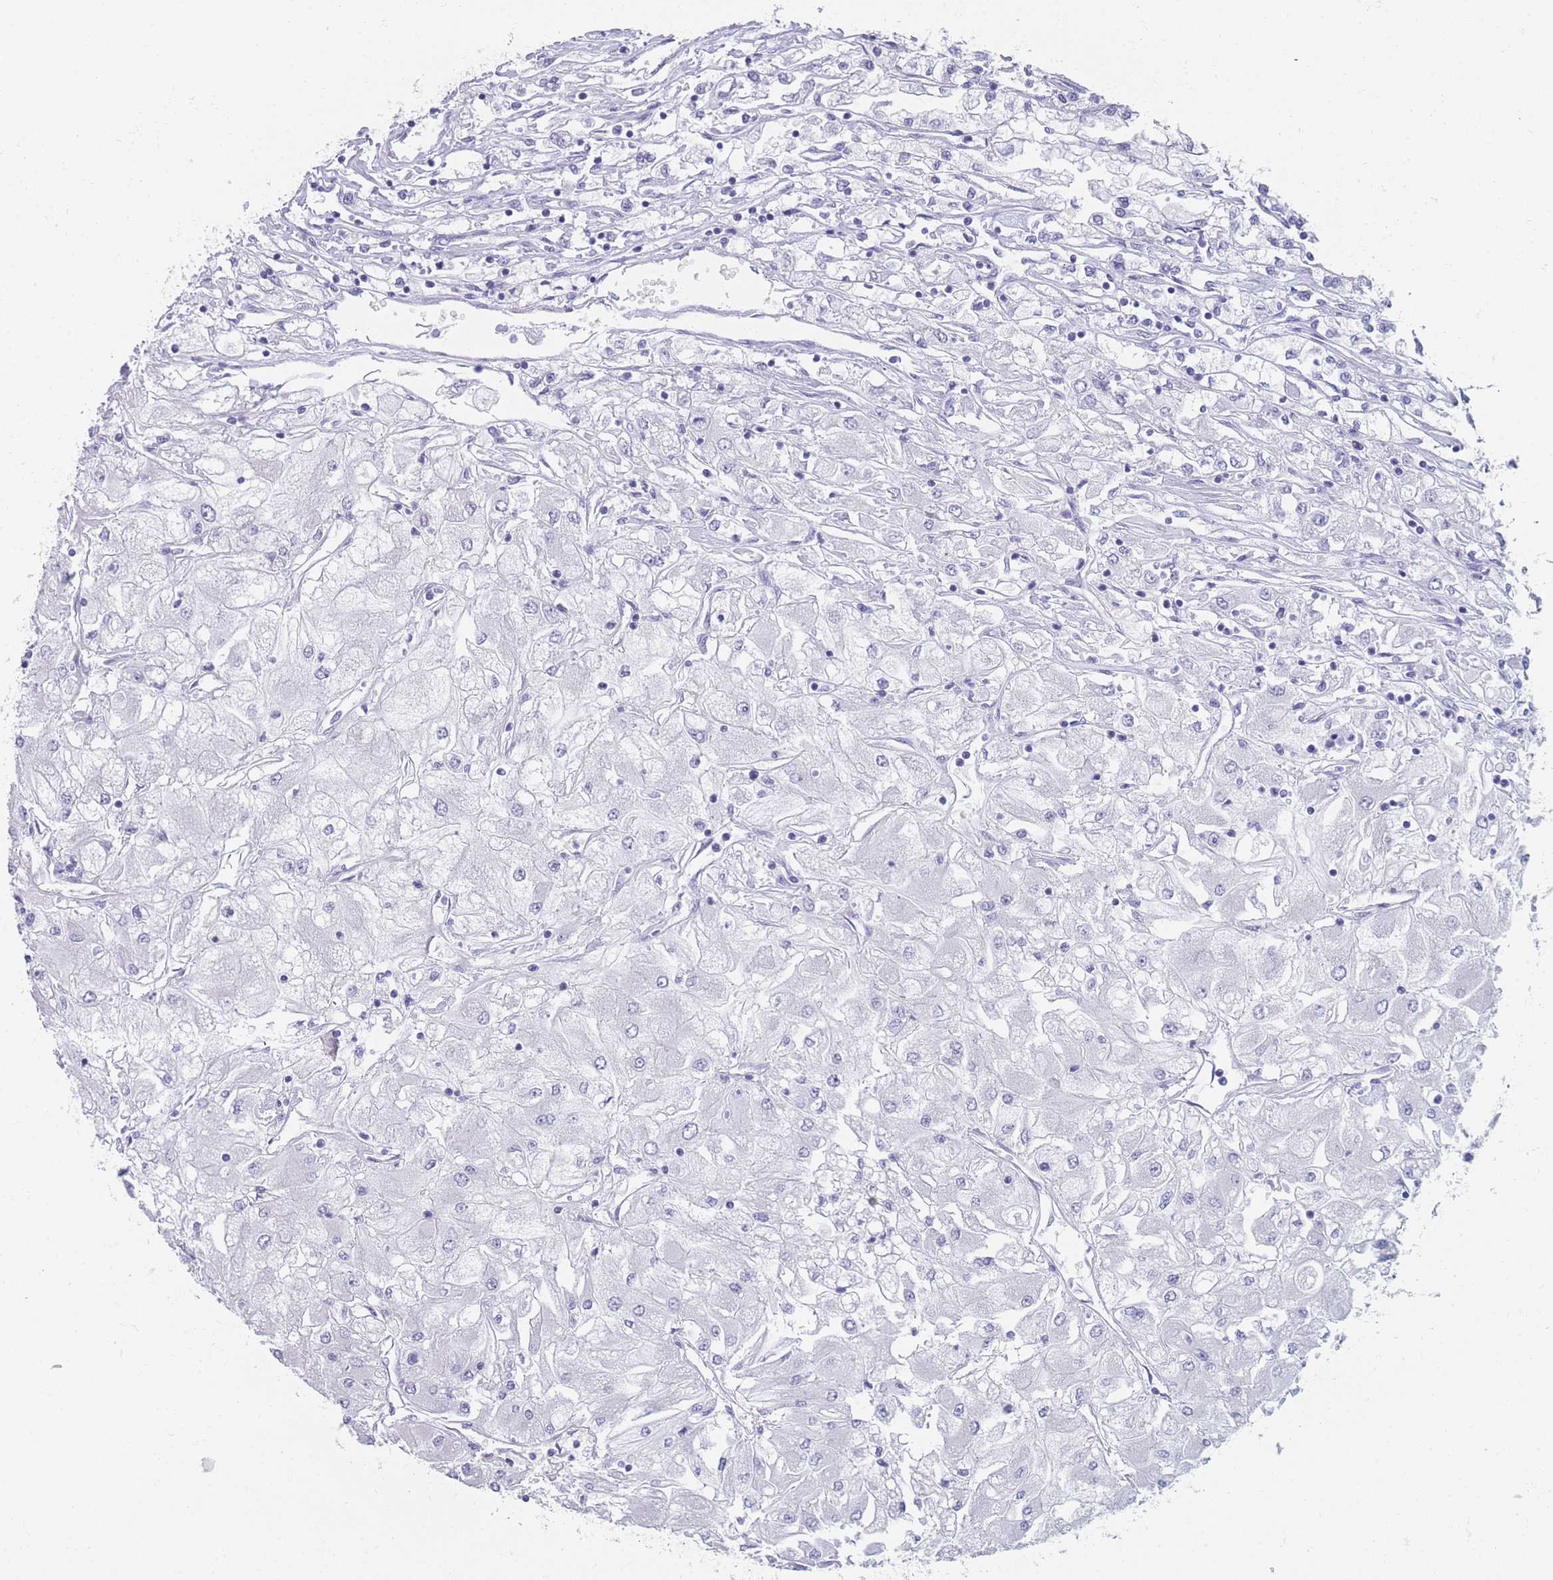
{"staining": {"intensity": "negative", "quantity": "none", "location": "none"}, "tissue": "renal cancer", "cell_type": "Tumor cells", "image_type": "cancer", "snomed": [{"axis": "morphology", "description": "Adenocarcinoma, NOS"}, {"axis": "topography", "description": "Kidney"}], "caption": "An image of renal cancer stained for a protein exhibits no brown staining in tumor cells.", "gene": "OR5D16", "patient": {"sex": "male", "age": 80}}